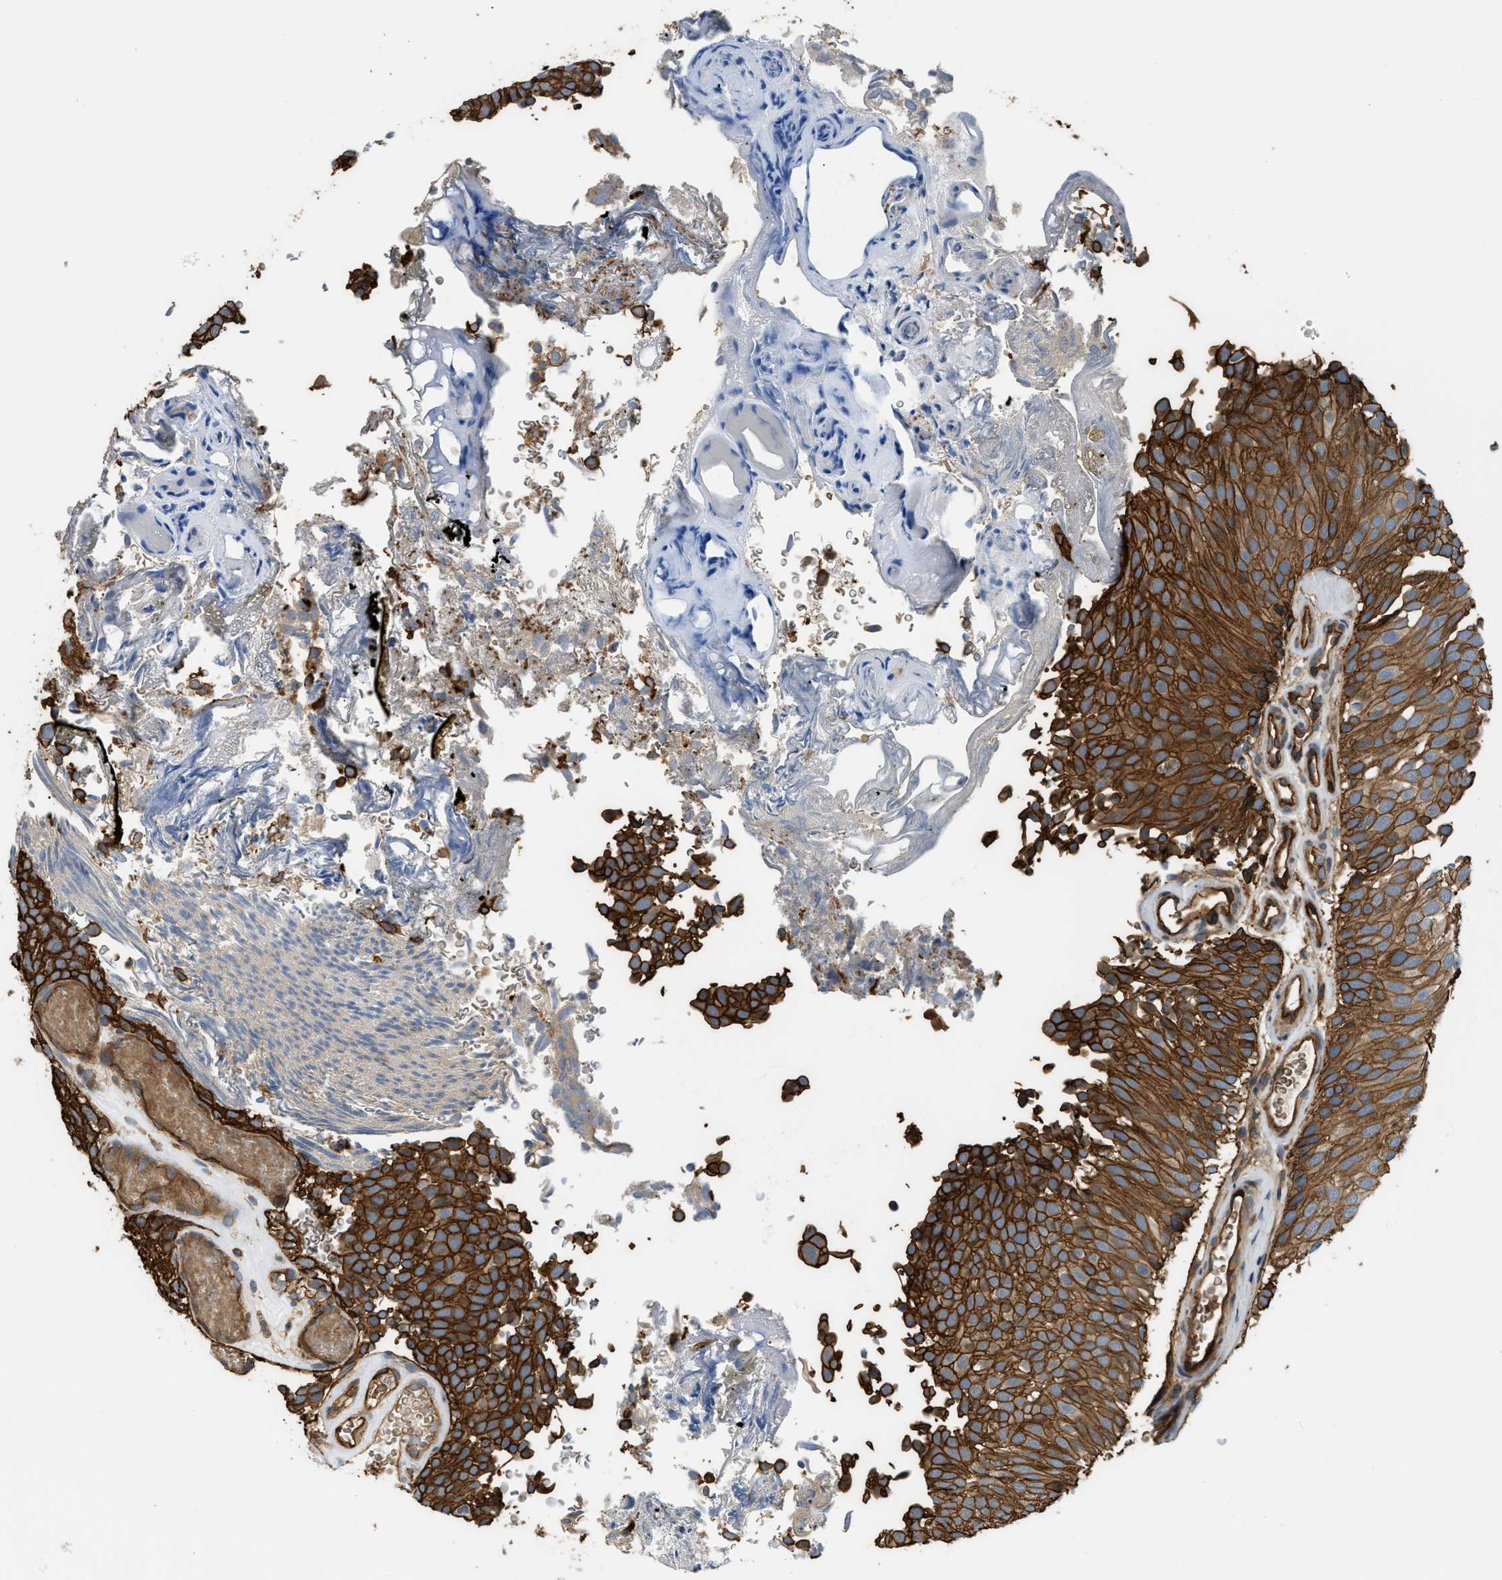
{"staining": {"intensity": "strong", "quantity": ">75%", "location": "cytoplasmic/membranous"}, "tissue": "urothelial cancer", "cell_type": "Tumor cells", "image_type": "cancer", "snomed": [{"axis": "morphology", "description": "Urothelial carcinoma, Low grade"}, {"axis": "topography", "description": "Urinary bladder"}], "caption": "Human urothelial carcinoma (low-grade) stained with a protein marker reveals strong staining in tumor cells.", "gene": "DDHD2", "patient": {"sex": "male", "age": 78}}